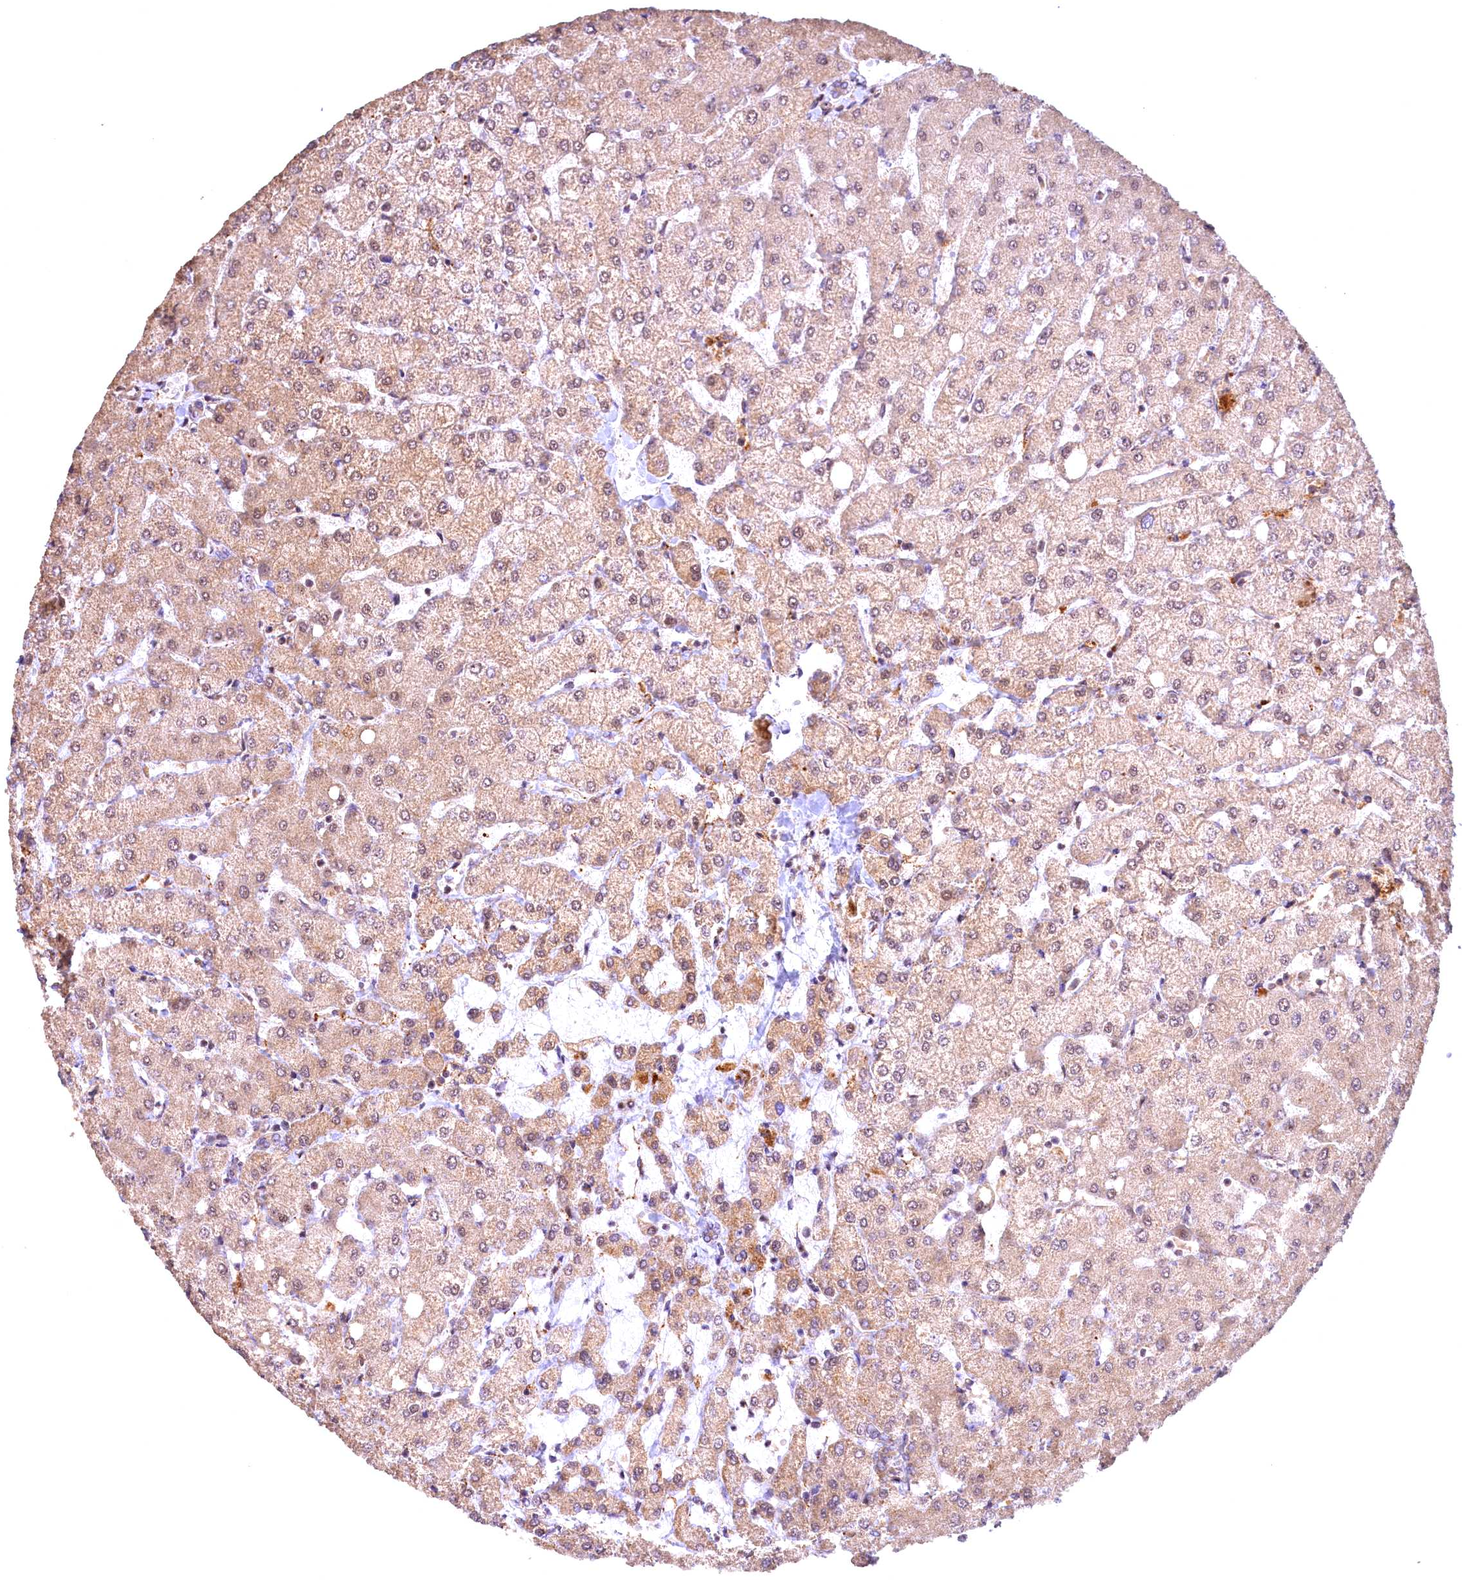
{"staining": {"intensity": "moderate", "quantity": ">75%", "location": "cytoplasmic/membranous"}, "tissue": "liver", "cell_type": "Cholangiocytes", "image_type": "normal", "snomed": [{"axis": "morphology", "description": "Normal tissue, NOS"}, {"axis": "topography", "description": "Liver"}], "caption": "Moderate cytoplasmic/membranous protein staining is appreciated in approximately >75% of cholangiocytes in liver.", "gene": "FUZ", "patient": {"sex": "female", "age": 54}}